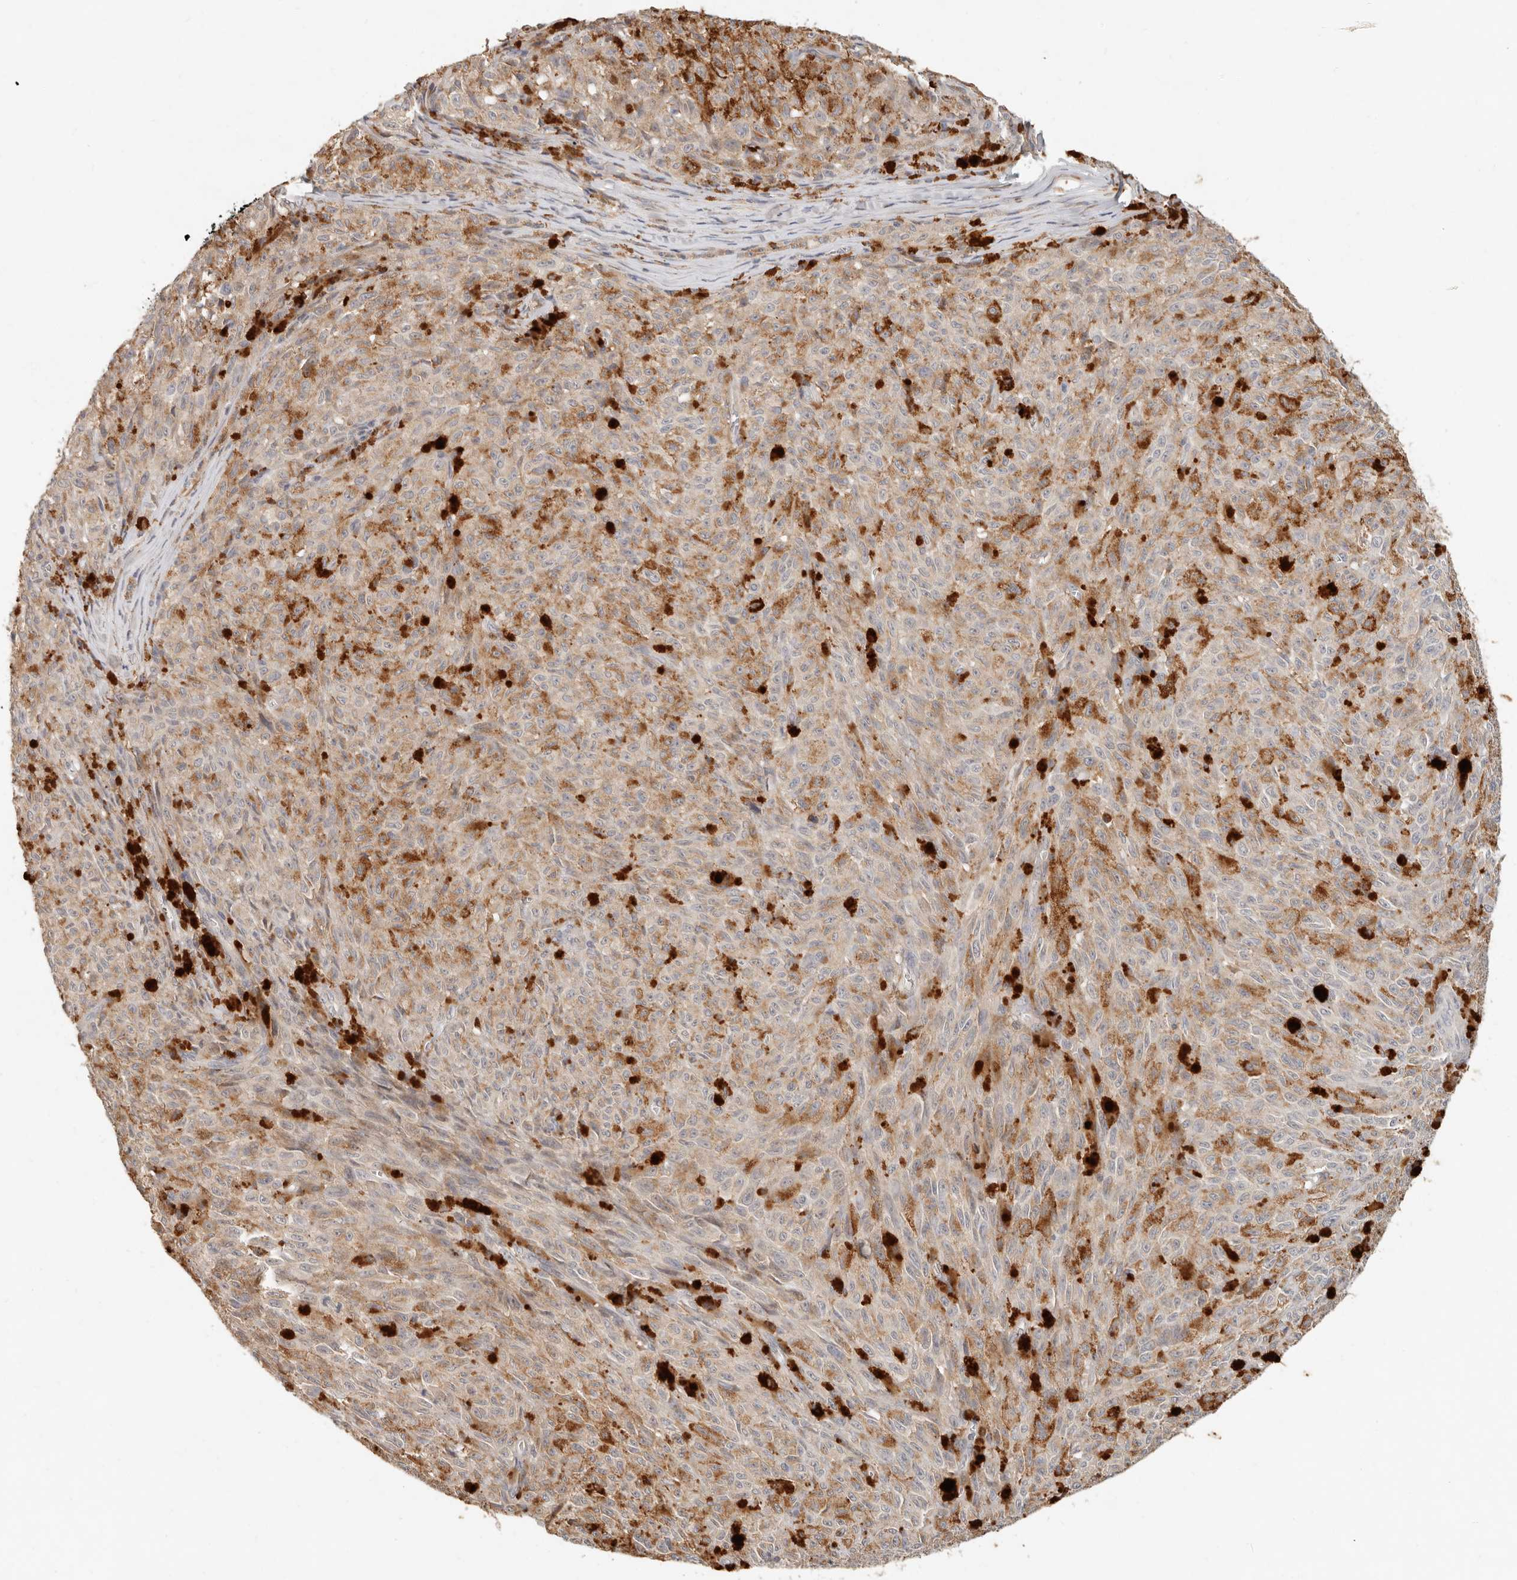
{"staining": {"intensity": "weak", "quantity": ">75%", "location": "cytoplasmic/membranous"}, "tissue": "melanoma", "cell_type": "Tumor cells", "image_type": "cancer", "snomed": [{"axis": "morphology", "description": "Malignant melanoma, NOS"}, {"axis": "topography", "description": "Skin"}], "caption": "Immunohistochemical staining of melanoma demonstrates weak cytoplasmic/membranous protein positivity in about >75% of tumor cells. The staining is performed using DAB brown chromogen to label protein expression. The nuclei are counter-stained blue using hematoxylin.", "gene": "ARHGEF10L", "patient": {"sex": "female", "age": 82}}